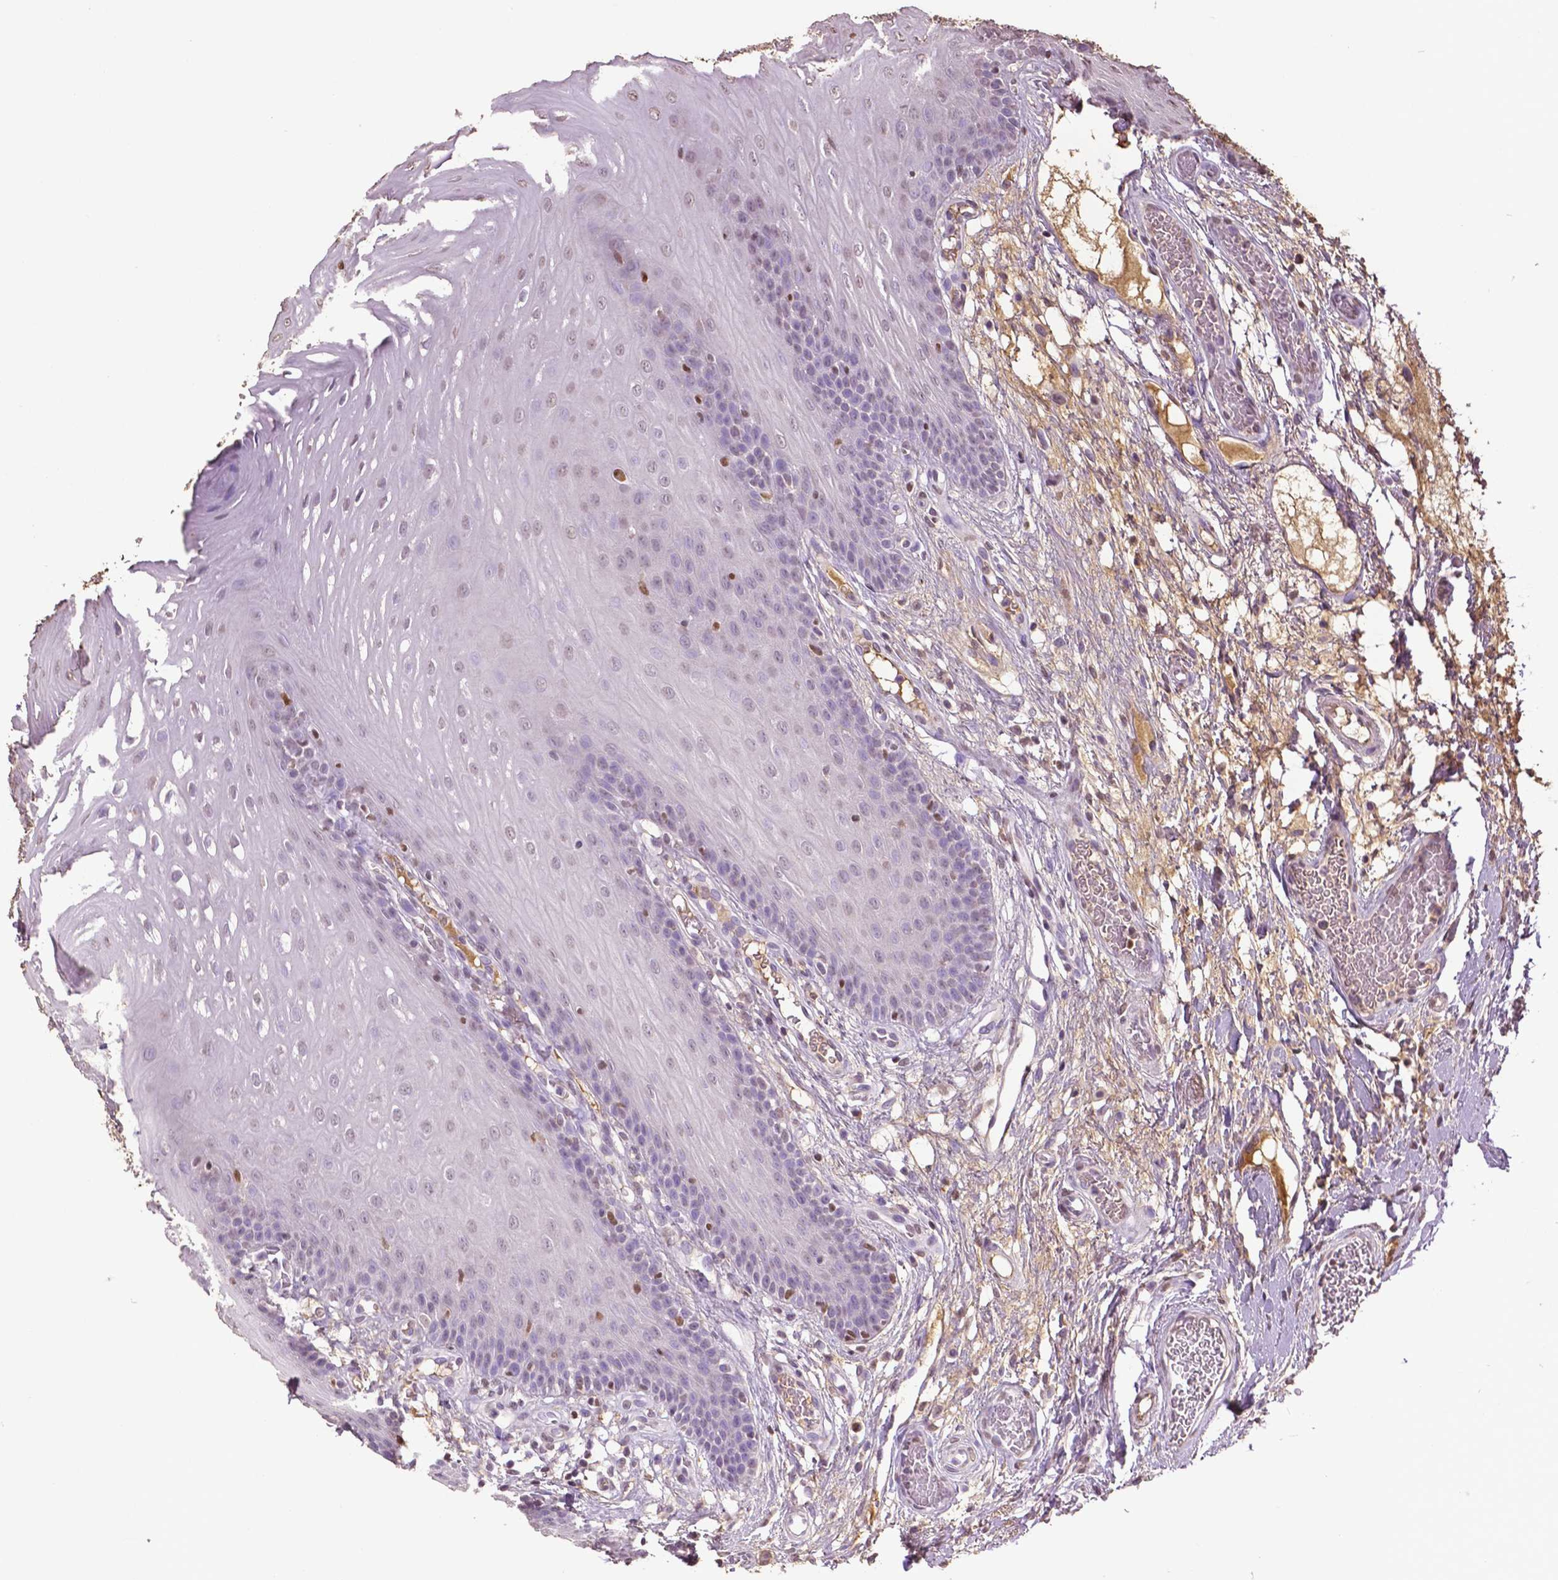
{"staining": {"intensity": "negative", "quantity": "none", "location": "none"}, "tissue": "oral mucosa", "cell_type": "Squamous epithelial cells", "image_type": "normal", "snomed": [{"axis": "morphology", "description": "Normal tissue, NOS"}, {"axis": "morphology", "description": "Squamous cell carcinoma, NOS"}, {"axis": "topography", "description": "Oral tissue"}, {"axis": "topography", "description": "Head-Neck"}], "caption": "An immunohistochemistry image of benign oral mucosa is shown. There is no staining in squamous epithelial cells of oral mucosa. The staining is performed using DAB brown chromogen with nuclei counter-stained in using hematoxylin.", "gene": "RUNX3", "patient": {"sex": "male", "age": 78}}